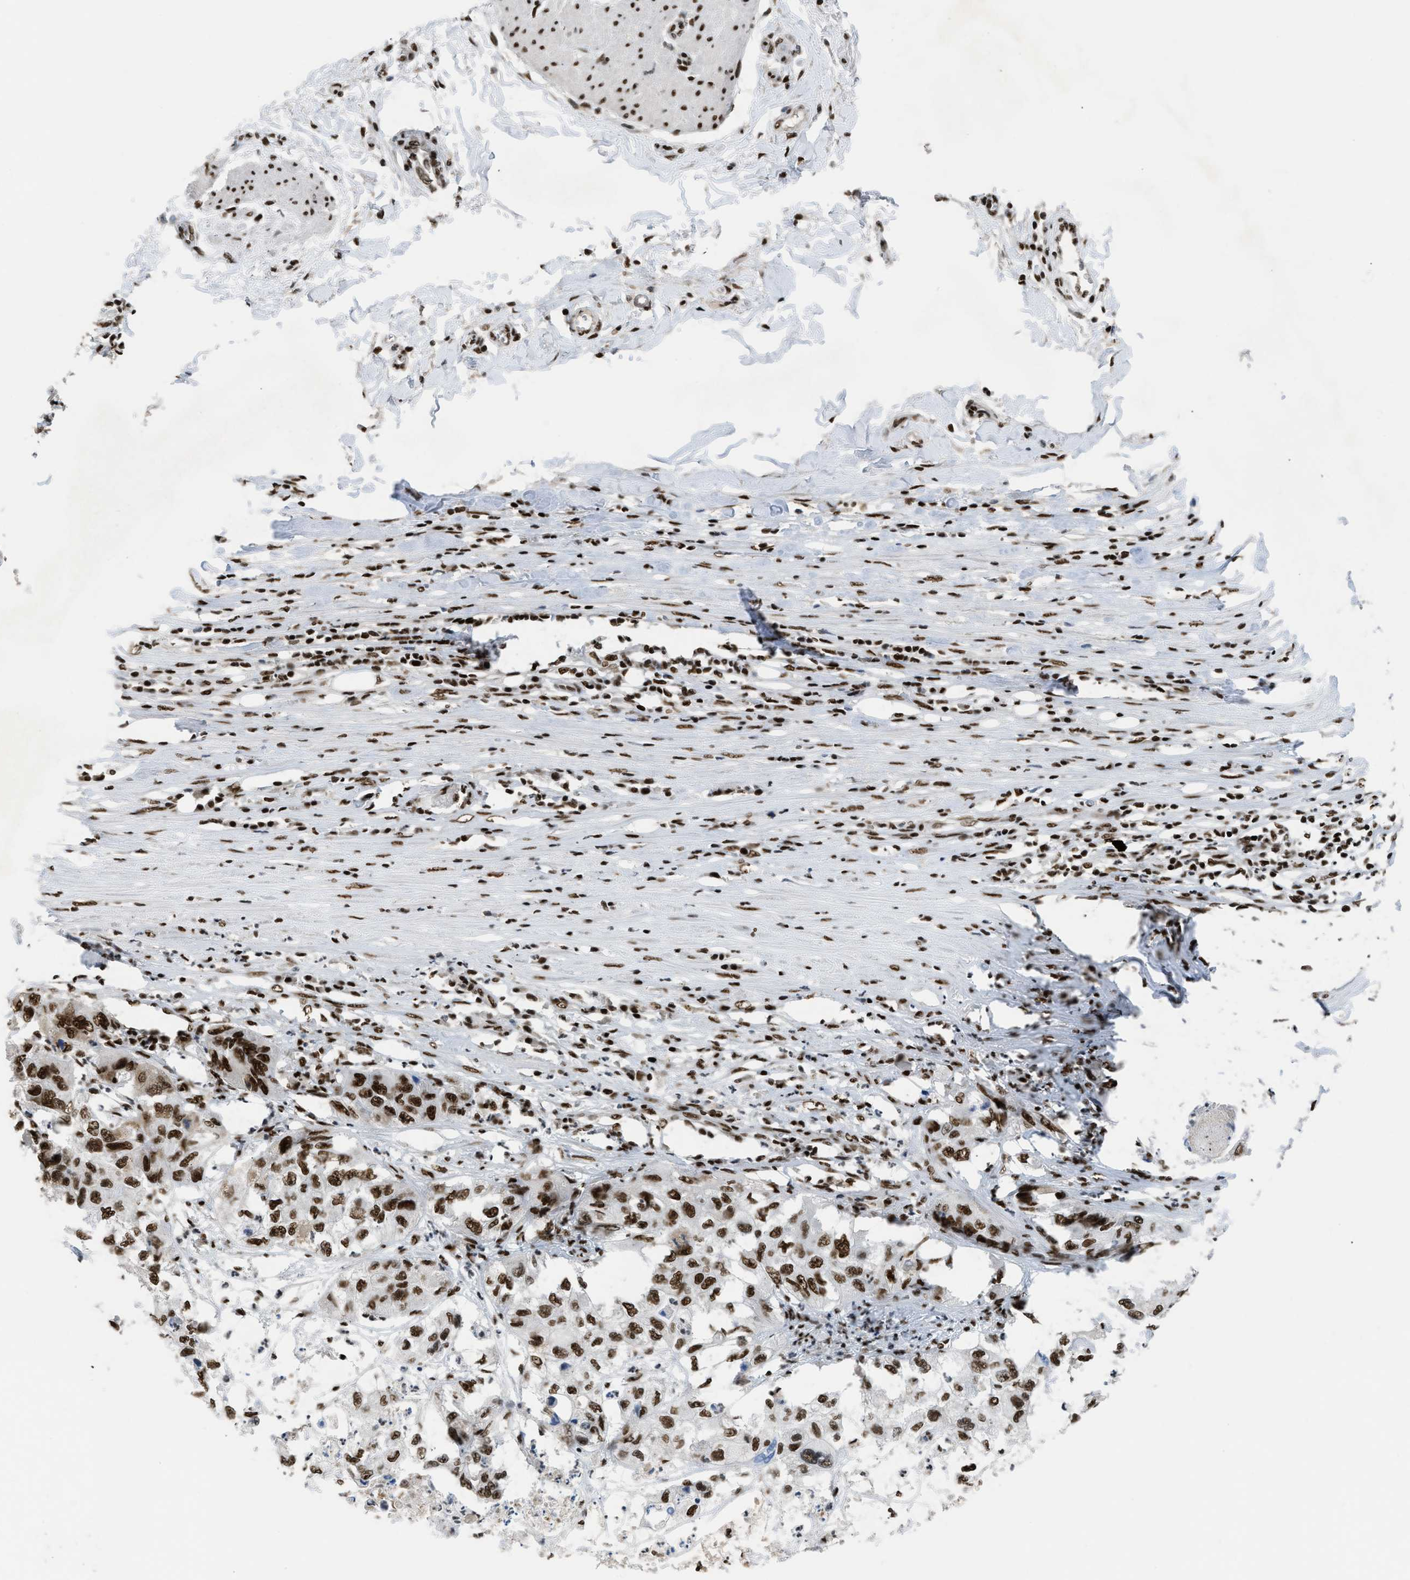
{"staining": {"intensity": "strong", "quantity": ">75%", "location": "nuclear"}, "tissue": "pancreatic cancer", "cell_type": "Tumor cells", "image_type": "cancer", "snomed": [{"axis": "morphology", "description": "Adenocarcinoma, NOS"}, {"axis": "topography", "description": "Pancreas"}], "caption": "A brown stain labels strong nuclear staining of a protein in pancreatic cancer tumor cells. (DAB = brown stain, brightfield microscopy at high magnification).", "gene": "SCAF4", "patient": {"sex": "female", "age": 78}}